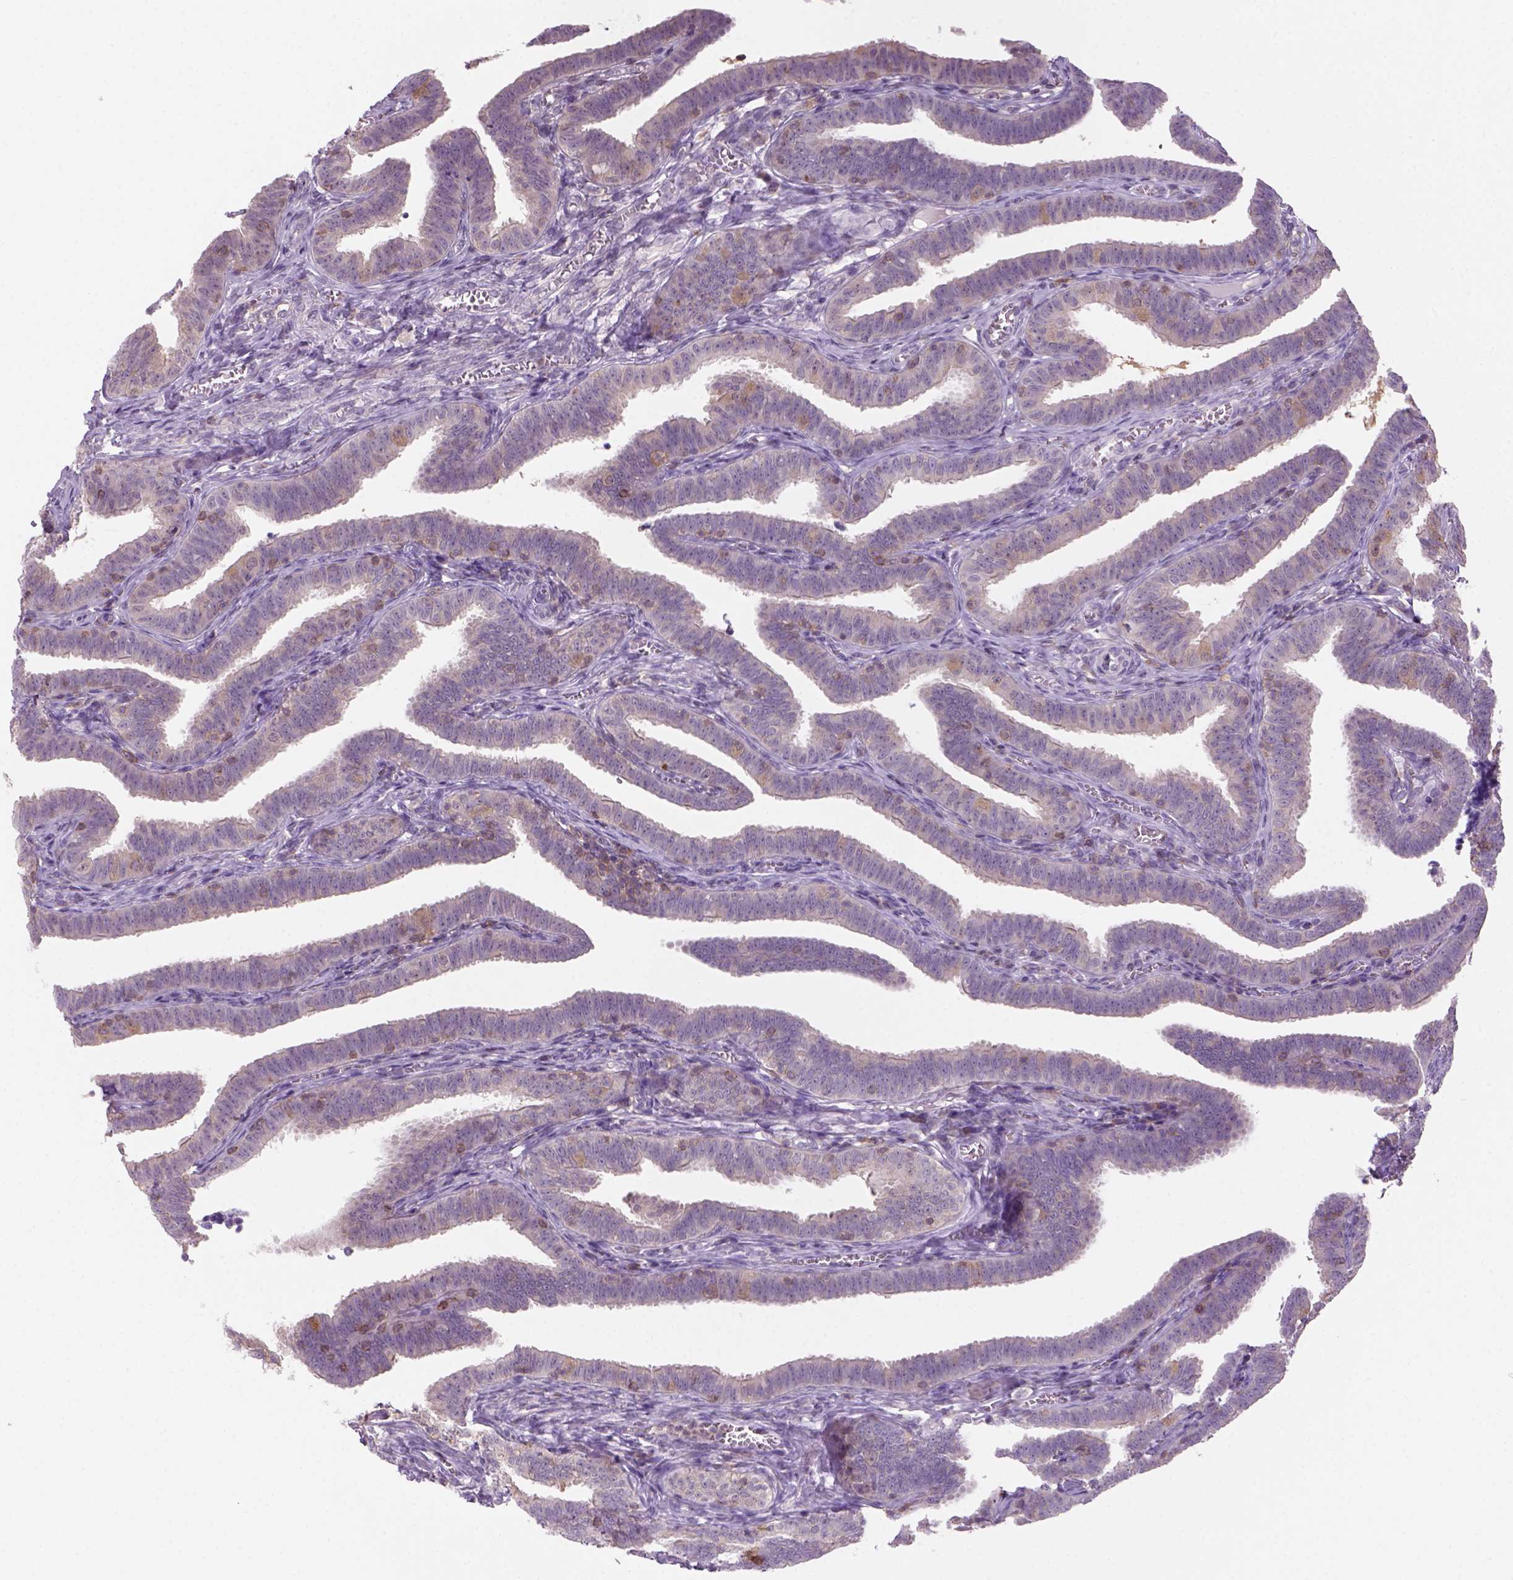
{"staining": {"intensity": "negative", "quantity": "none", "location": "none"}, "tissue": "fallopian tube", "cell_type": "Glandular cells", "image_type": "normal", "snomed": [{"axis": "morphology", "description": "Normal tissue, NOS"}, {"axis": "topography", "description": "Fallopian tube"}], "caption": "Immunohistochemistry (IHC) photomicrograph of normal fallopian tube: human fallopian tube stained with DAB demonstrates no significant protein positivity in glandular cells.", "gene": "GOT1", "patient": {"sex": "female", "age": 25}}